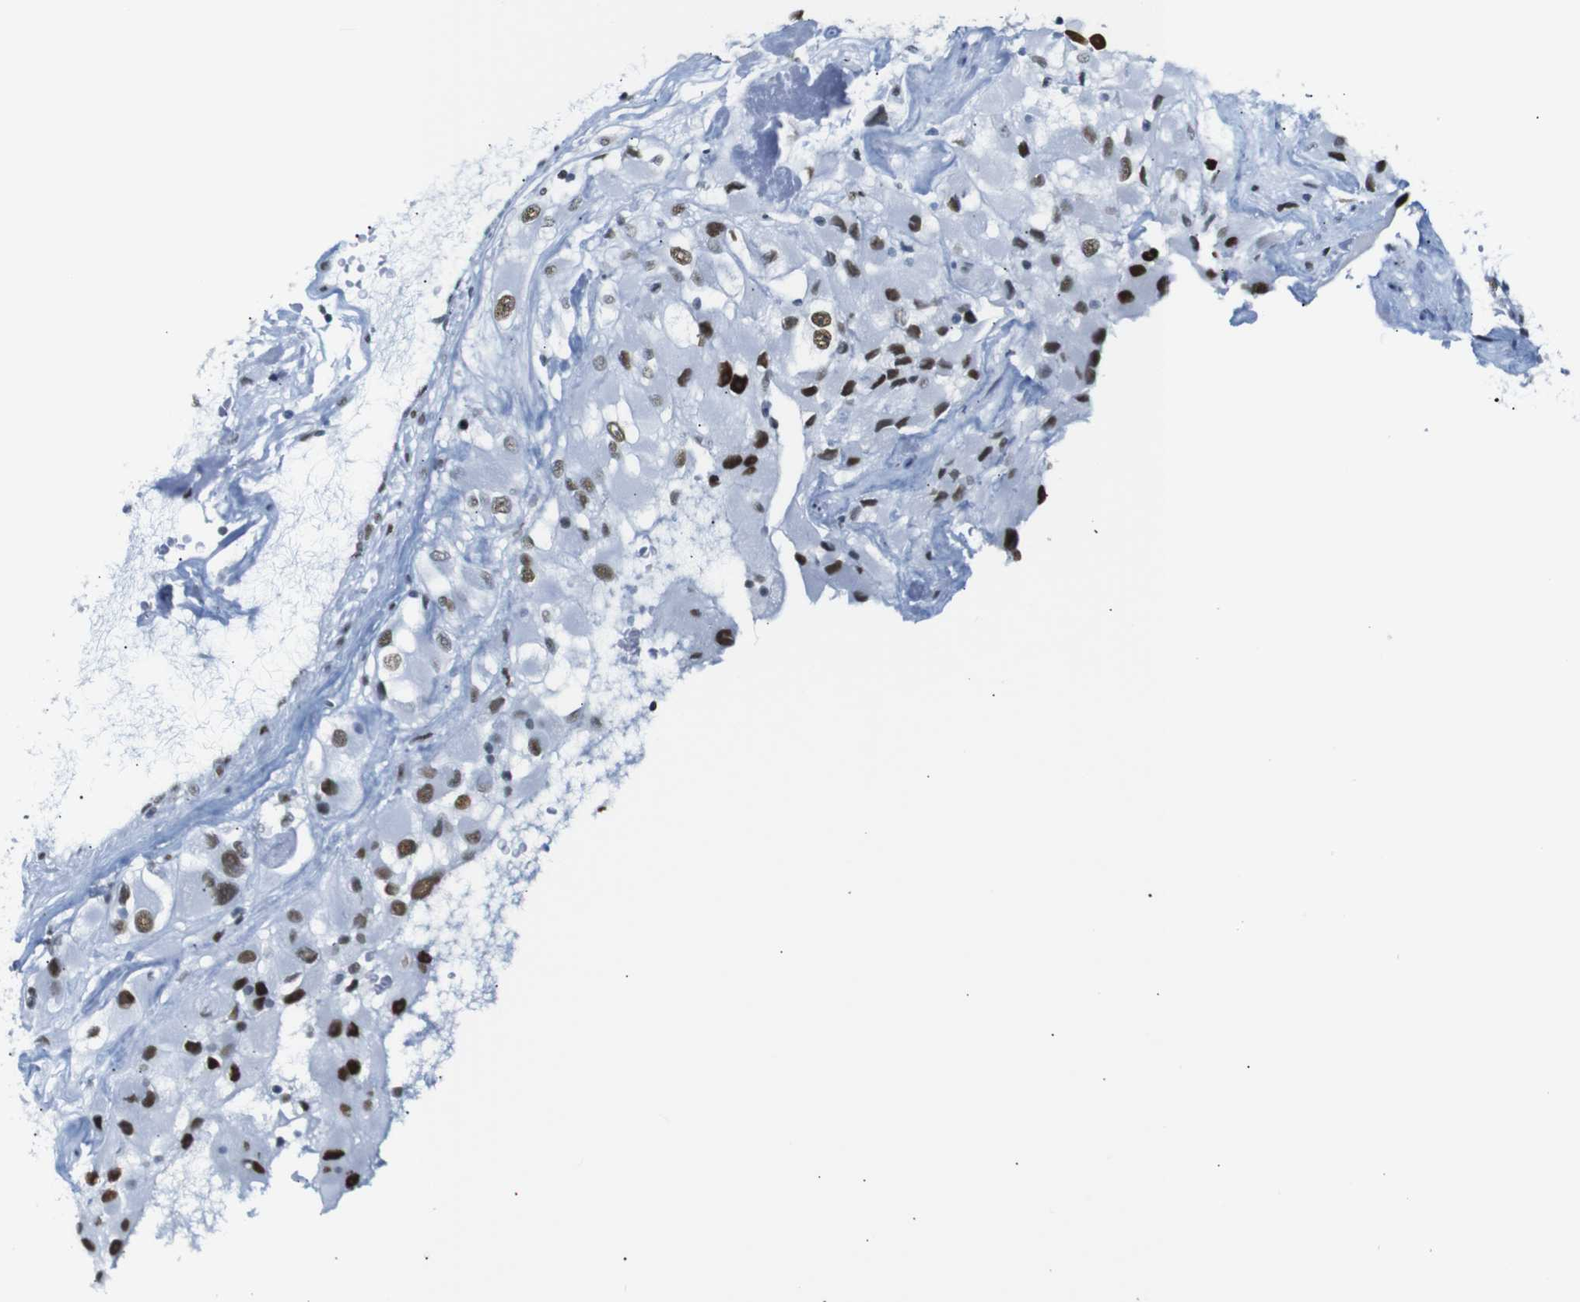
{"staining": {"intensity": "strong", "quantity": ">75%", "location": "nuclear"}, "tissue": "renal cancer", "cell_type": "Tumor cells", "image_type": "cancer", "snomed": [{"axis": "morphology", "description": "Adenocarcinoma, NOS"}, {"axis": "topography", "description": "Kidney"}], "caption": "High-power microscopy captured an immunohistochemistry micrograph of renal adenocarcinoma, revealing strong nuclear expression in about >75% of tumor cells.", "gene": "TRA2B", "patient": {"sex": "female", "age": 52}}